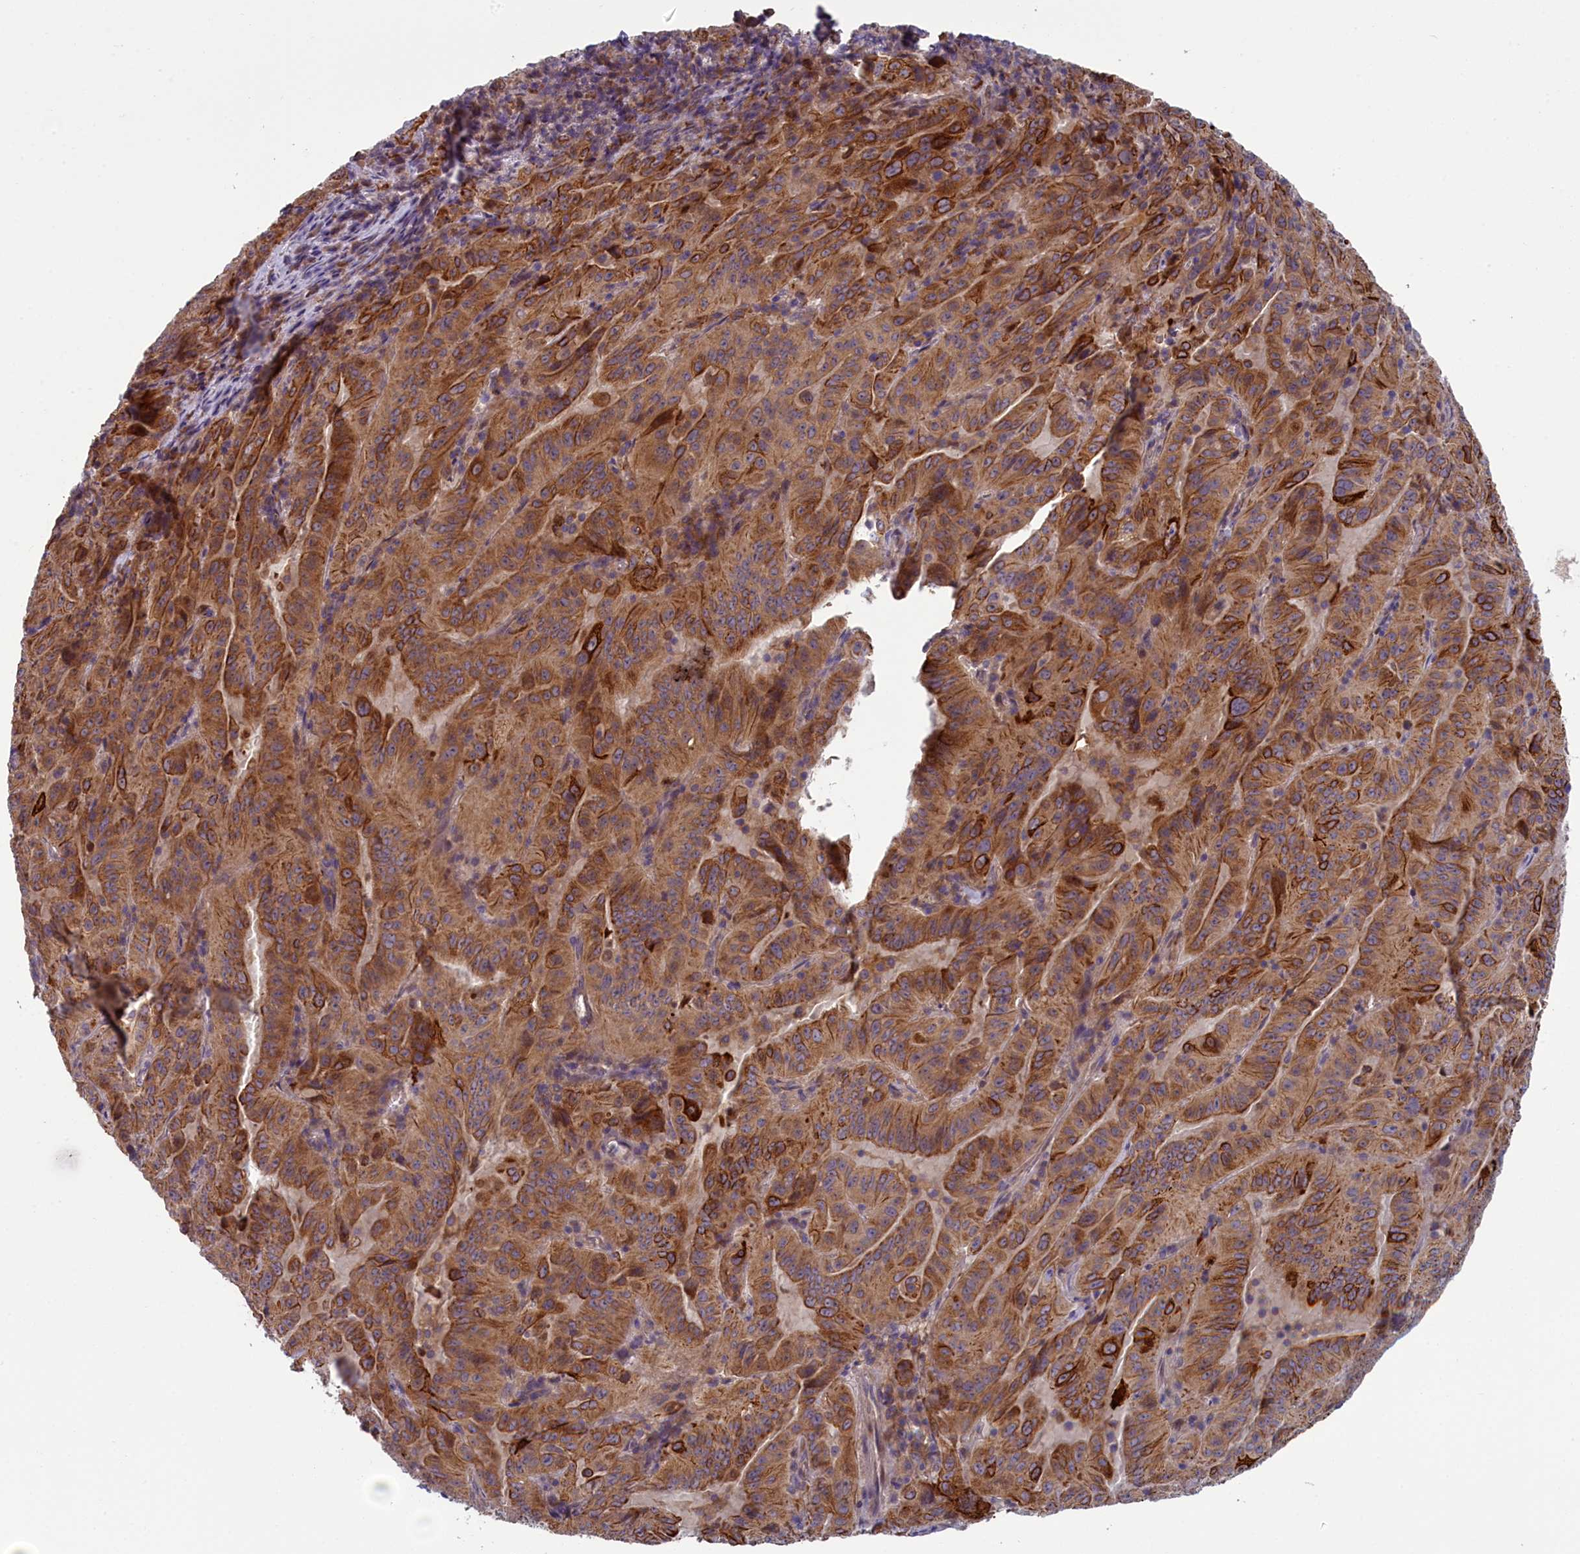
{"staining": {"intensity": "moderate", "quantity": ">75%", "location": "cytoplasmic/membranous"}, "tissue": "pancreatic cancer", "cell_type": "Tumor cells", "image_type": "cancer", "snomed": [{"axis": "morphology", "description": "Adenocarcinoma, NOS"}, {"axis": "topography", "description": "Pancreas"}], "caption": "The micrograph shows staining of adenocarcinoma (pancreatic), revealing moderate cytoplasmic/membranous protein expression (brown color) within tumor cells. (DAB (3,3'-diaminobenzidine) IHC with brightfield microscopy, high magnification).", "gene": "ANKRD39", "patient": {"sex": "male", "age": 63}}